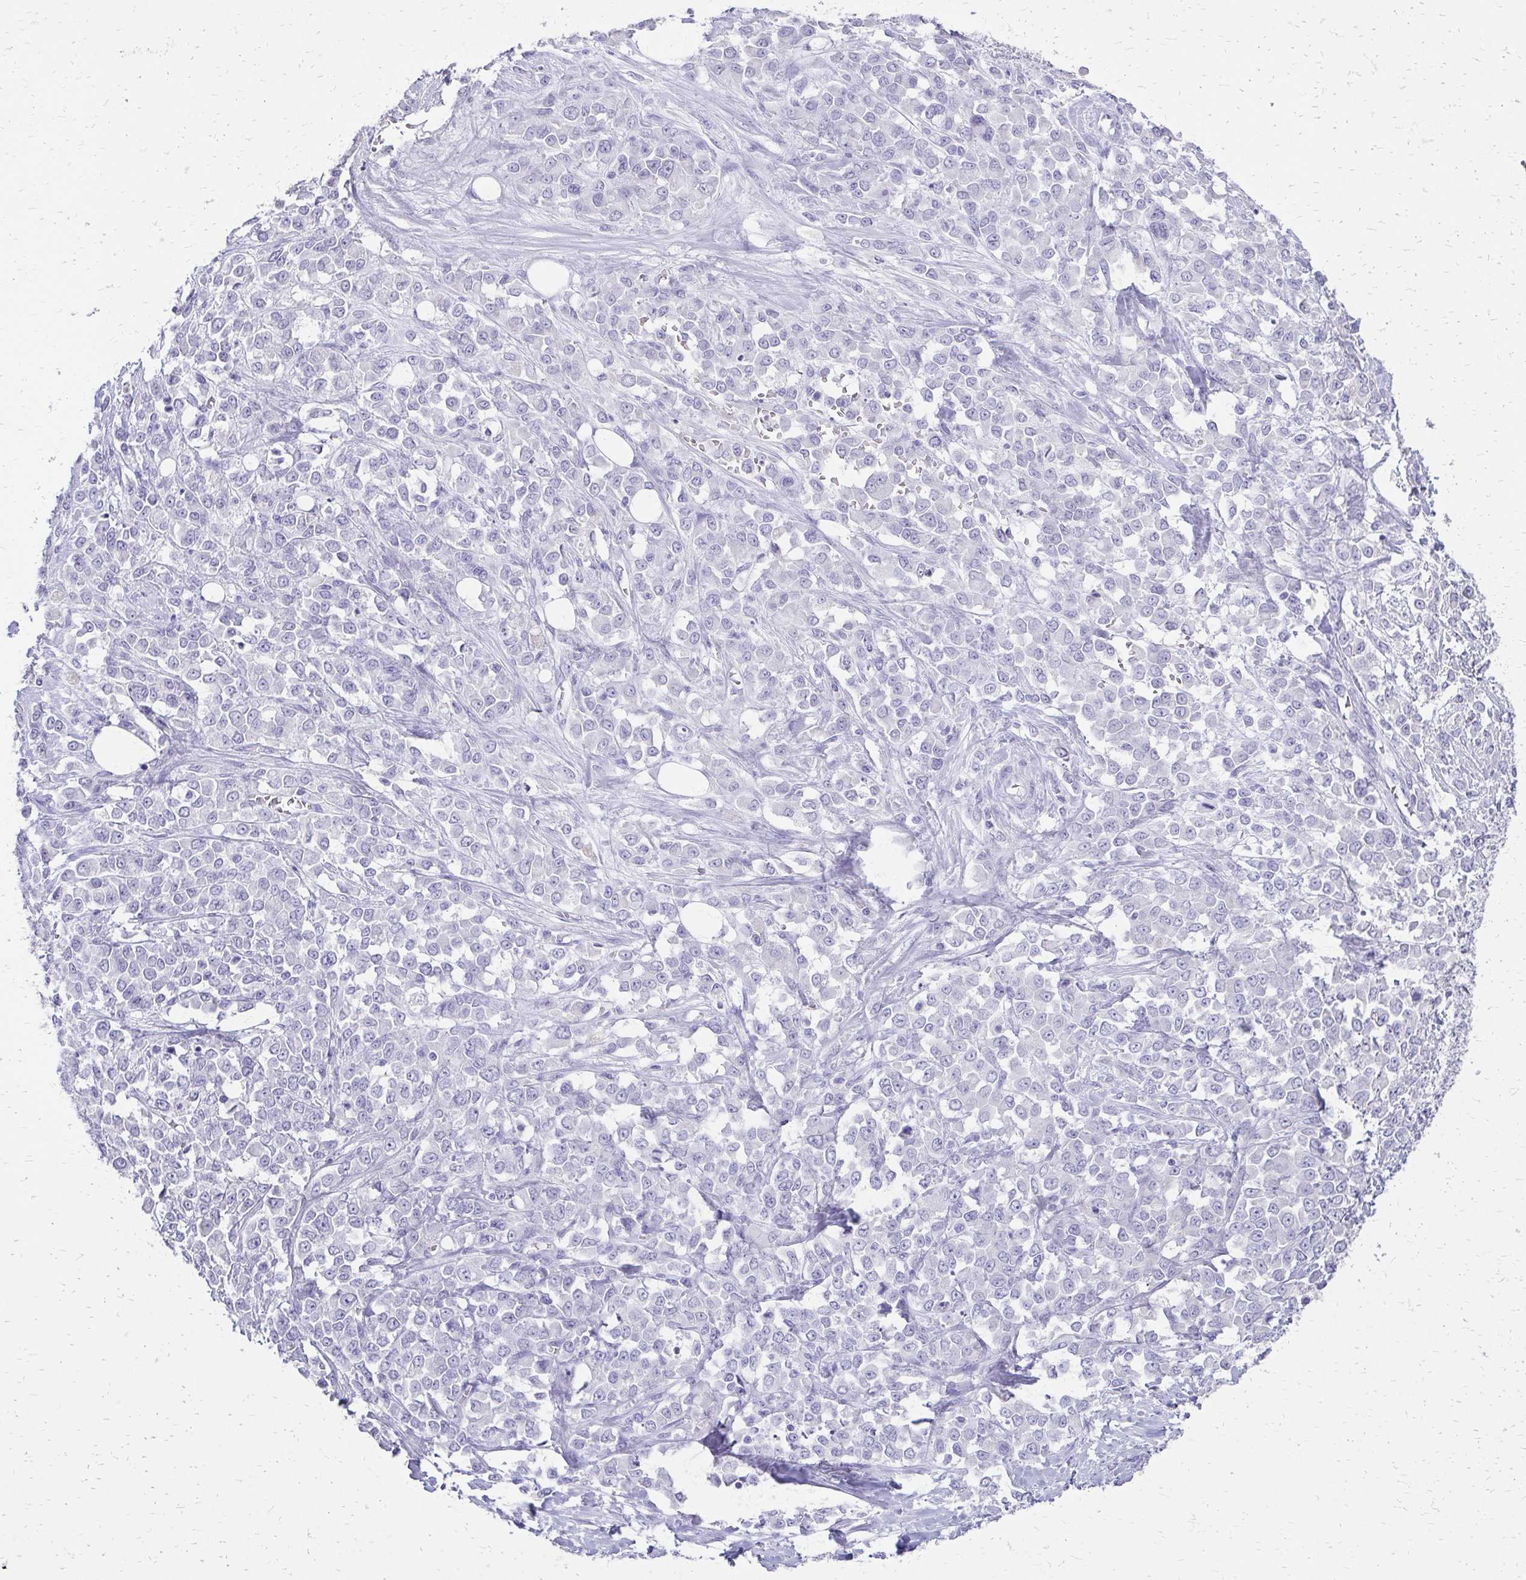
{"staining": {"intensity": "negative", "quantity": "none", "location": "none"}, "tissue": "stomach cancer", "cell_type": "Tumor cells", "image_type": "cancer", "snomed": [{"axis": "morphology", "description": "Adenocarcinoma, NOS"}, {"axis": "topography", "description": "Stomach"}], "caption": "Immunohistochemistry histopathology image of human stomach cancer stained for a protein (brown), which exhibits no positivity in tumor cells.", "gene": "SLC32A1", "patient": {"sex": "female", "age": 76}}